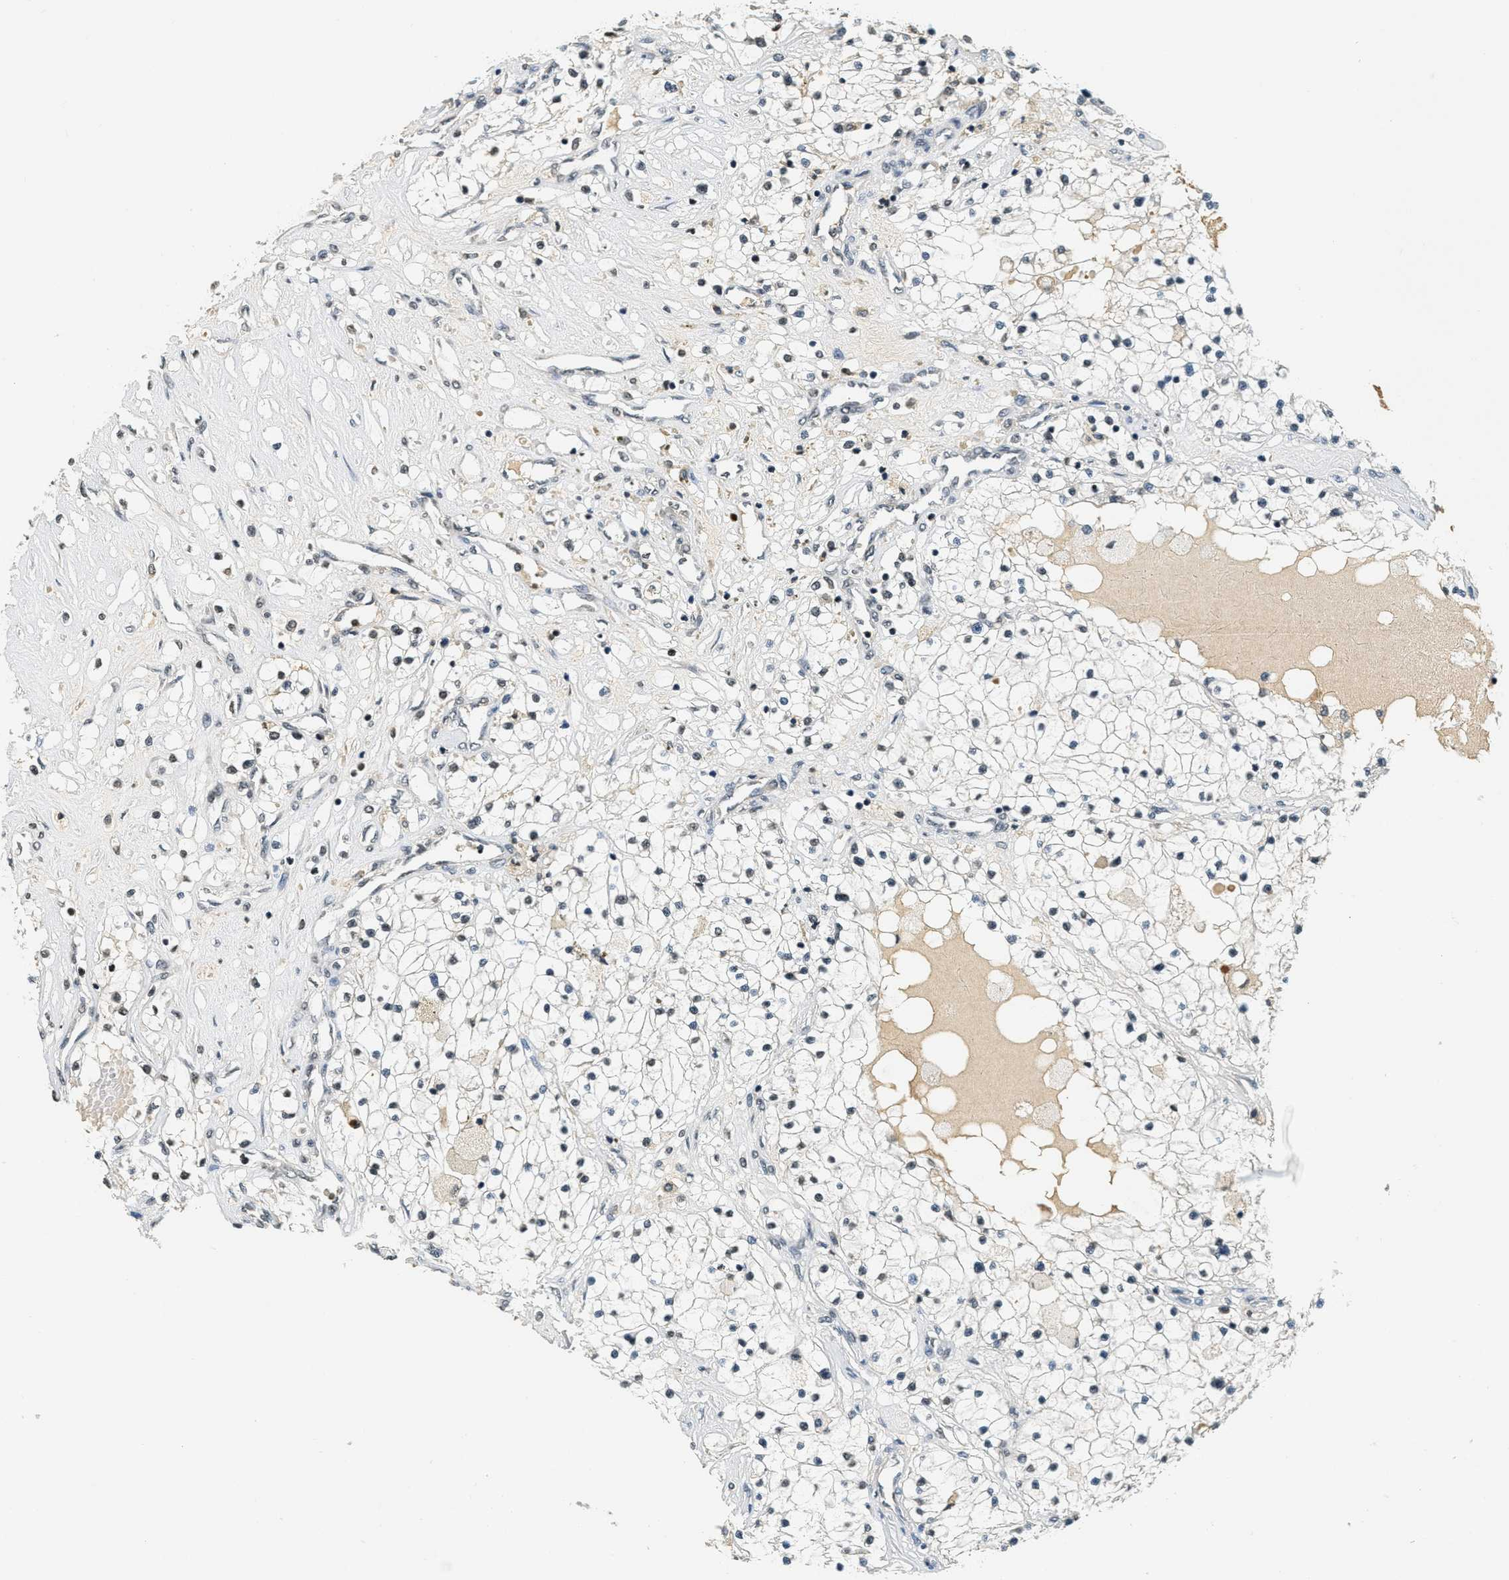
{"staining": {"intensity": "weak", "quantity": "<25%", "location": "nuclear"}, "tissue": "renal cancer", "cell_type": "Tumor cells", "image_type": "cancer", "snomed": [{"axis": "morphology", "description": "Adenocarcinoma, NOS"}, {"axis": "topography", "description": "Kidney"}], "caption": "An image of human renal cancer (adenocarcinoma) is negative for staining in tumor cells.", "gene": "LDB2", "patient": {"sex": "male", "age": 68}}